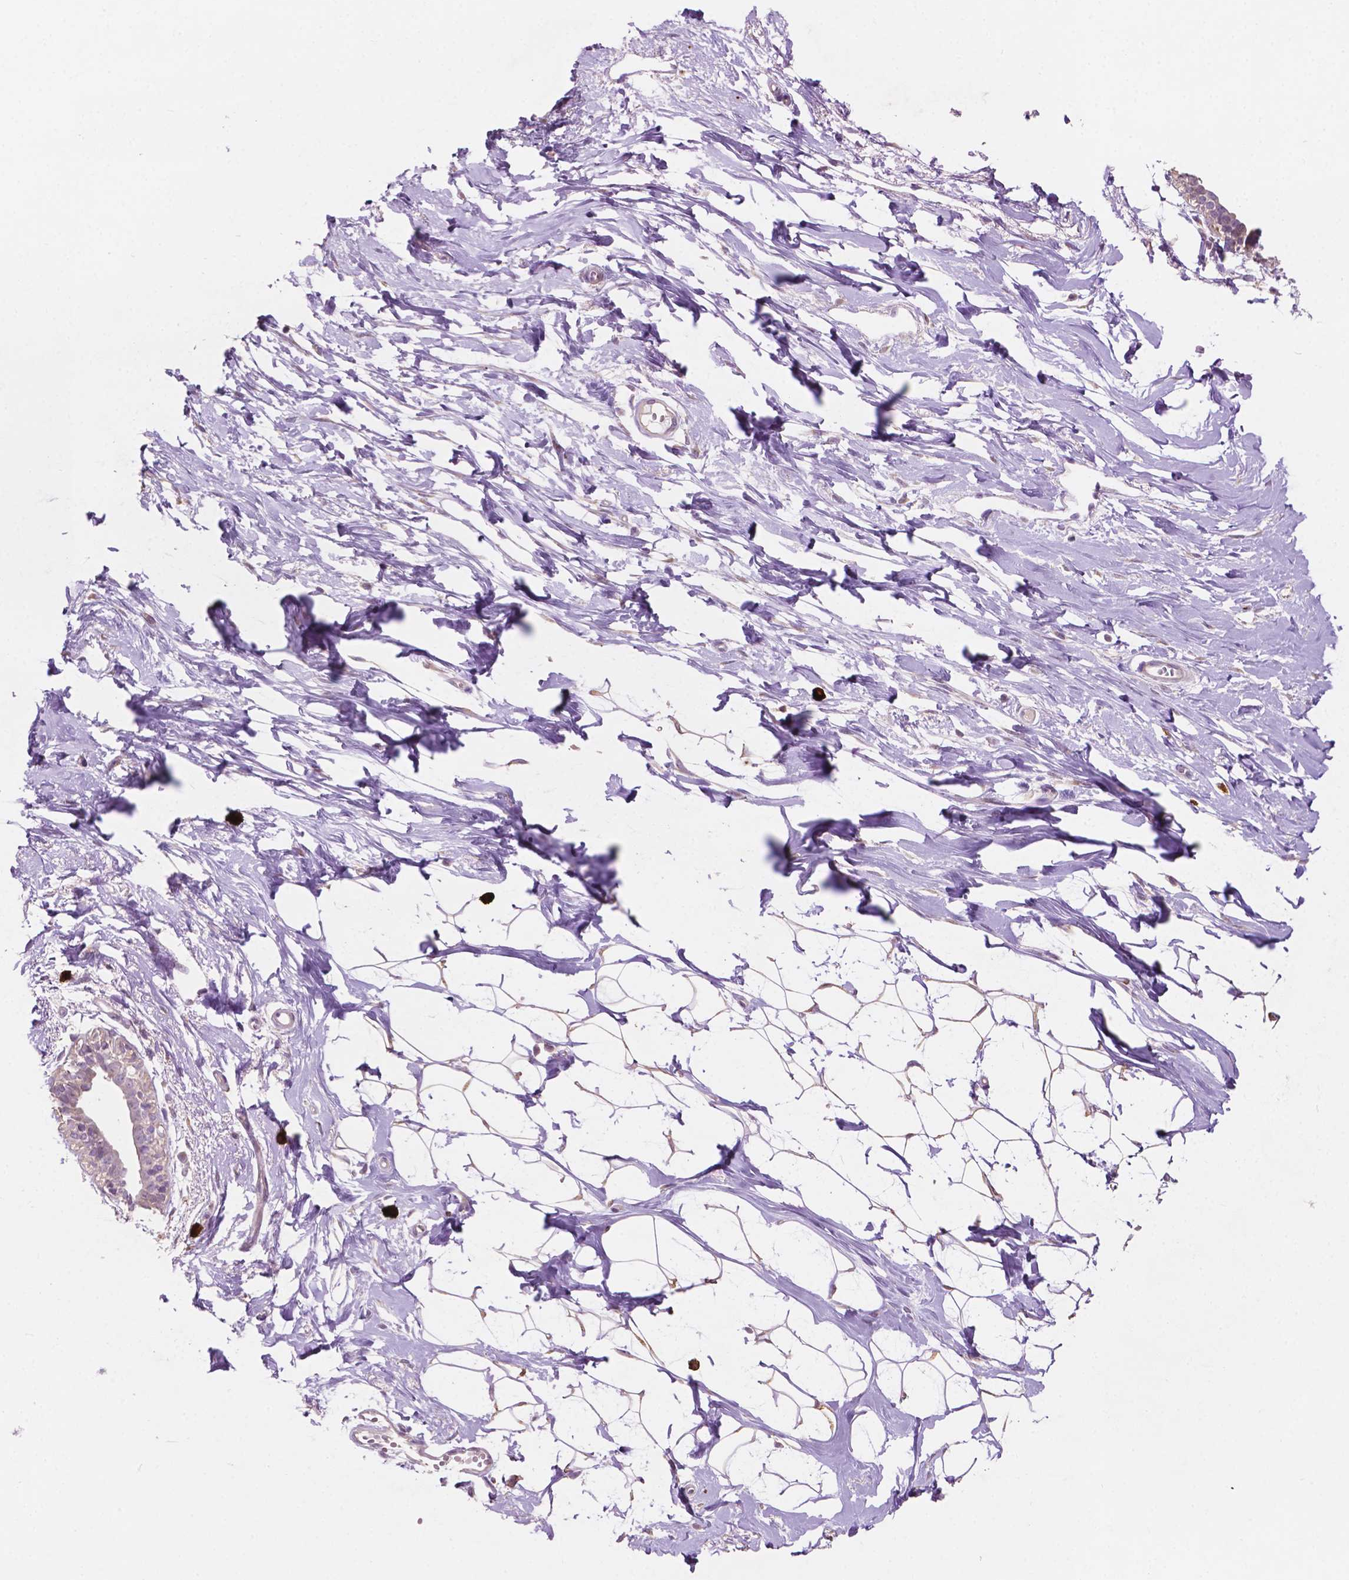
{"staining": {"intensity": "weak", "quantity": ">75%", "location": "nuclear"}, "tissue": "breast", "cell_type": "Adipocytes", "image_type": "normal", "snomed": [{"axis": "morphology", "description": "Normal tissue, NOS"}, {"axis": "topography", "description": "Breast"}], "caption": "A low amount of weak nuclear staining is seen in about >75% of adipocytes in unremarkable breast. (DAB = brown stain, brightfield microscopy at high magnification).", "gene": "LRP1B", "patient": {"sex": "female", "age": 49}}